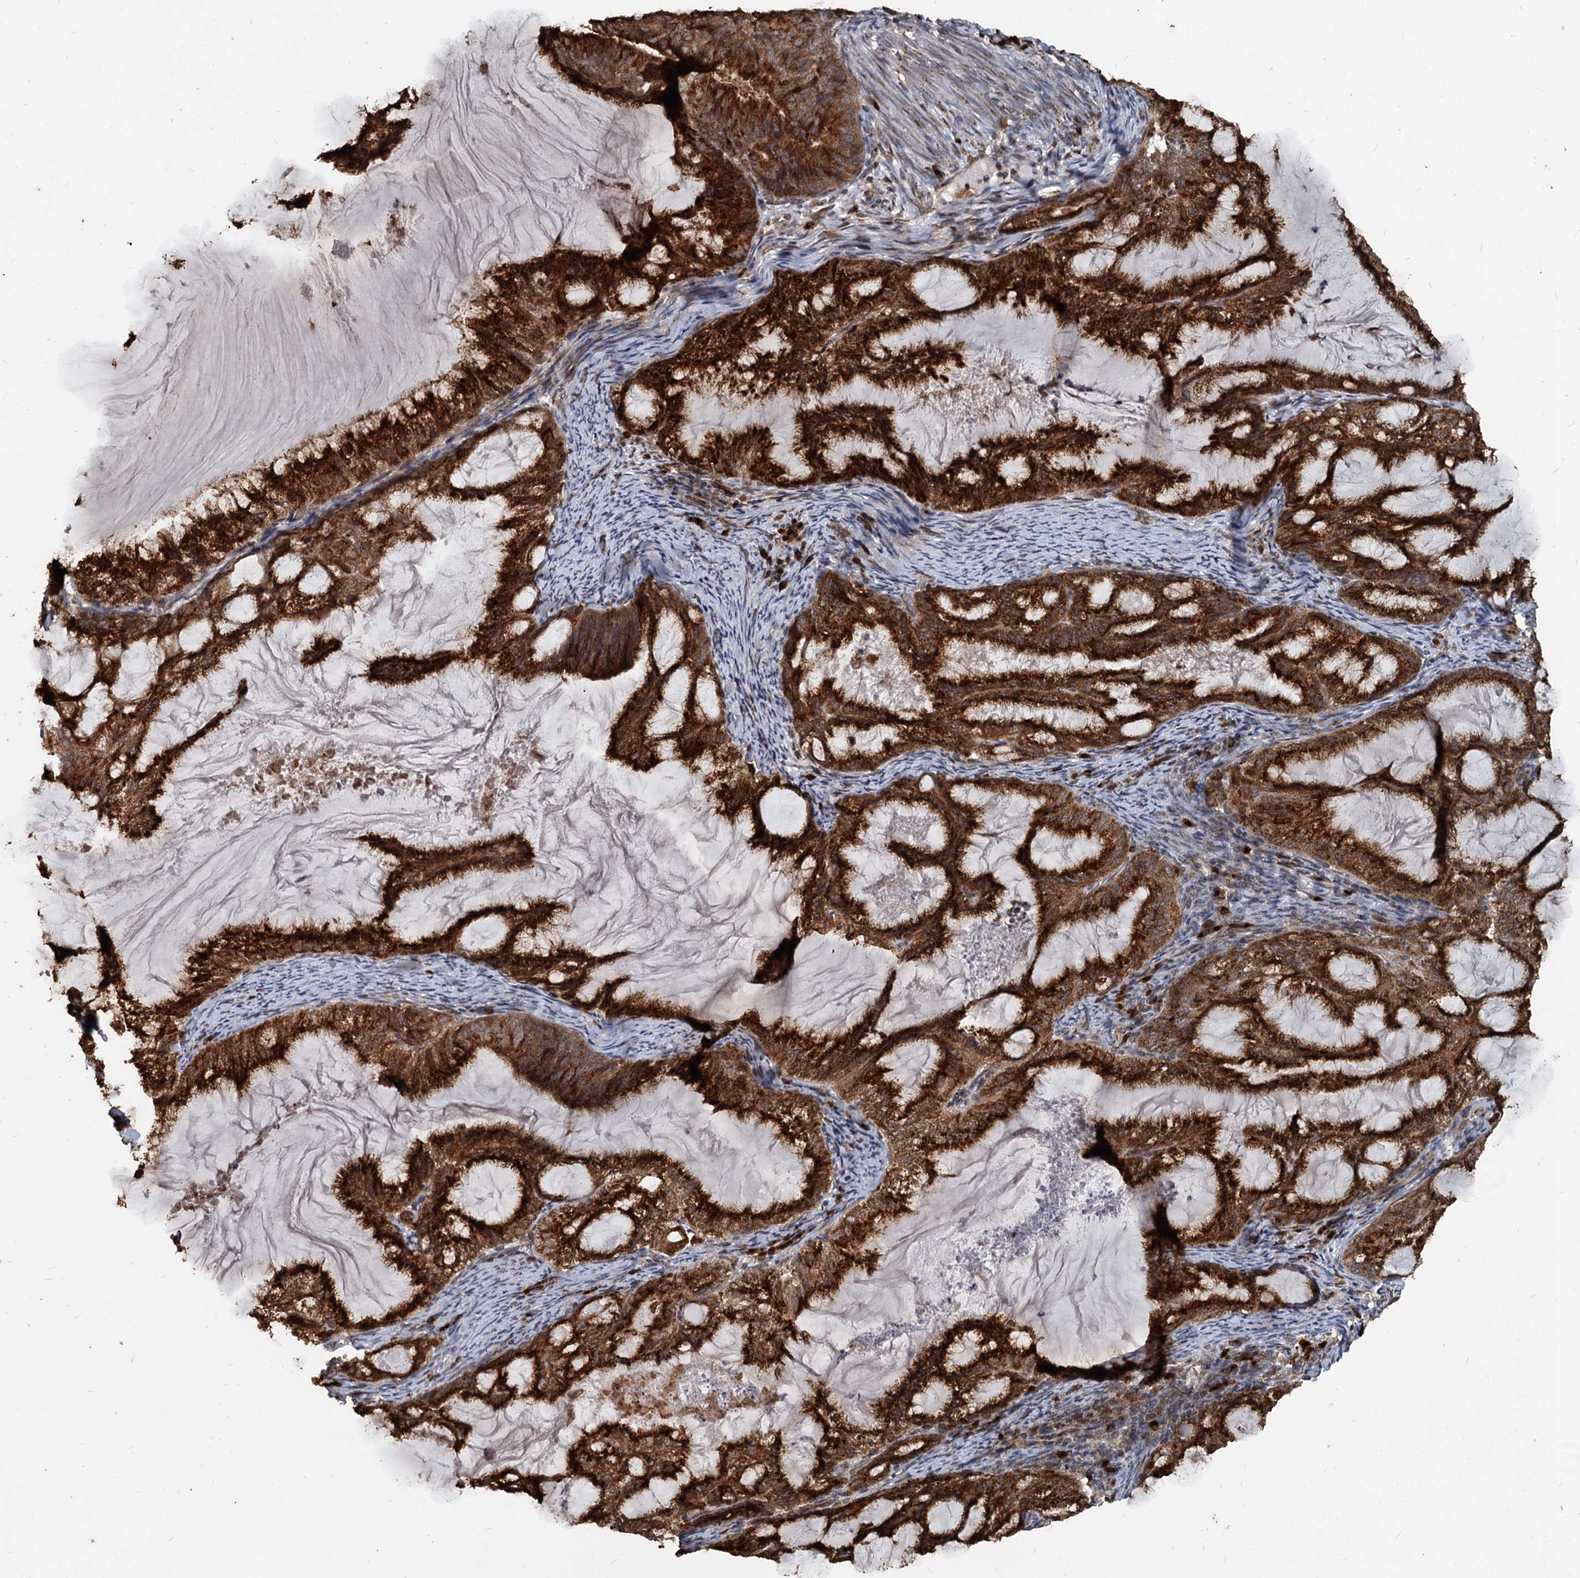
{"staining": {"intensity": "strong", "quantity": ">75%", "location": "cytoplasmic/membranous"}, "tissue": "endometrial cancer", "cell_type": "Tumor cells", "image_type": "cancer", "snomed": [{"axis": "morphology", "description": "Adenocarcinoma, NOS"}, {"axis": "topography", "description": "Endometrium"}], "caption": "Immunohistochemistry photomicrograph of neoplastic tissue: human endometrial adenocarcinoma stained using immunohistochemistry (IHC) reveals high levels of strong protein expression localized specifically in the cytoplasmic/membranous of tumor cells, appearing as a cytoplasmic/membranous brown color.", "gene": "SAAL1", "patient": {"sex": "female", "age": 86}}